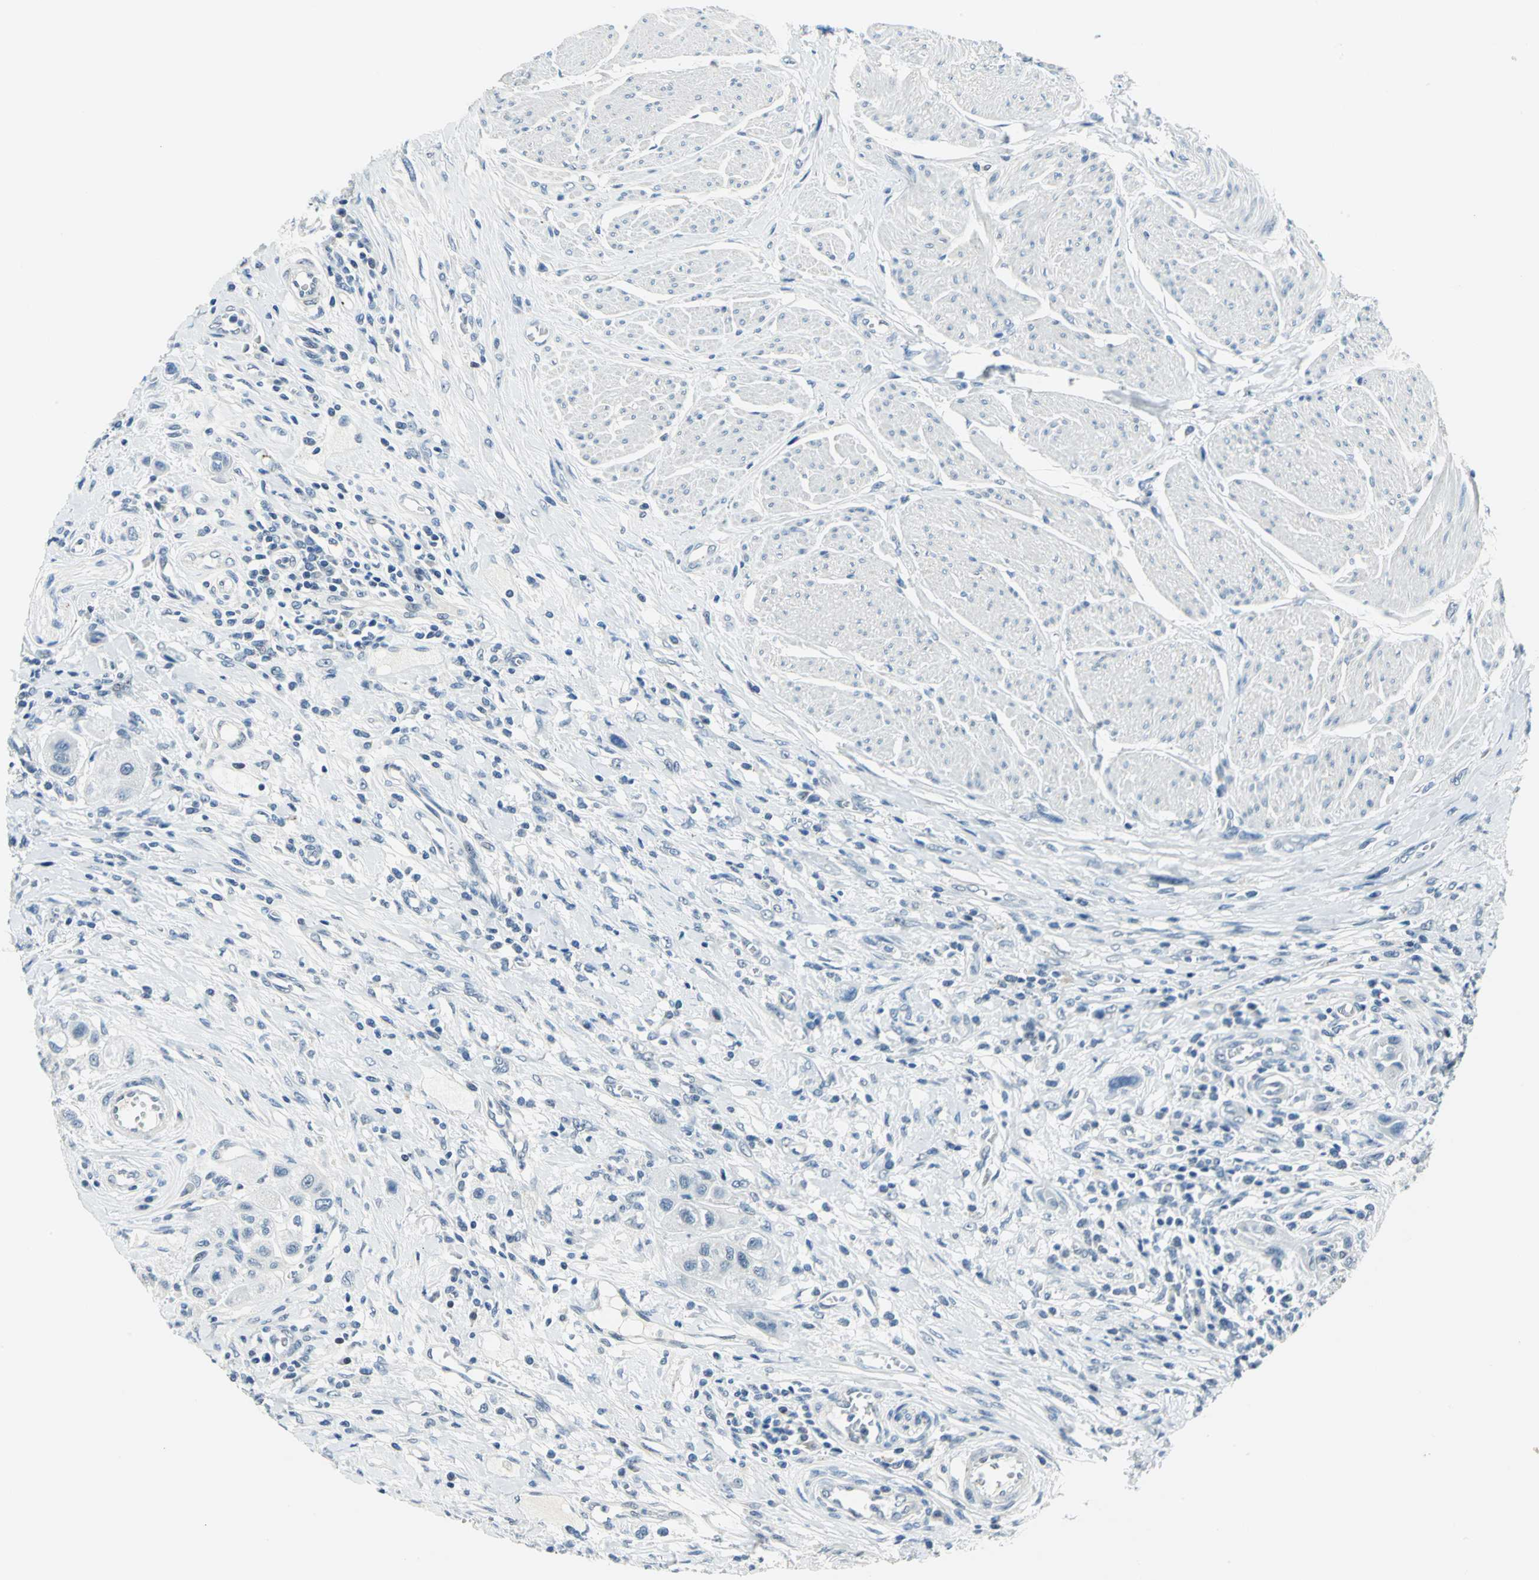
{"staining": {"intensity": "negative", "quantity": "none", "location": "none"}, "tissue": "urothelial cancer", "cell_type": "Tumor cells", "image_type": "cancer", "snomed": [{"axis": "morphology", "description": "Urothelial carcinoma, High grade"}, {"axis": "topography", "description": "Urinary bladder"}], "caption": "Immunohistochemistry (IHC) micrograph of neoplastic tissue: human urothelial cancer stained with DAB (3,3'-diaminobenzidine) demonstrates no significant protein expression in tumor cells.", "gene": "RAD17", "patient": {"sex": "male", "age": 50}}